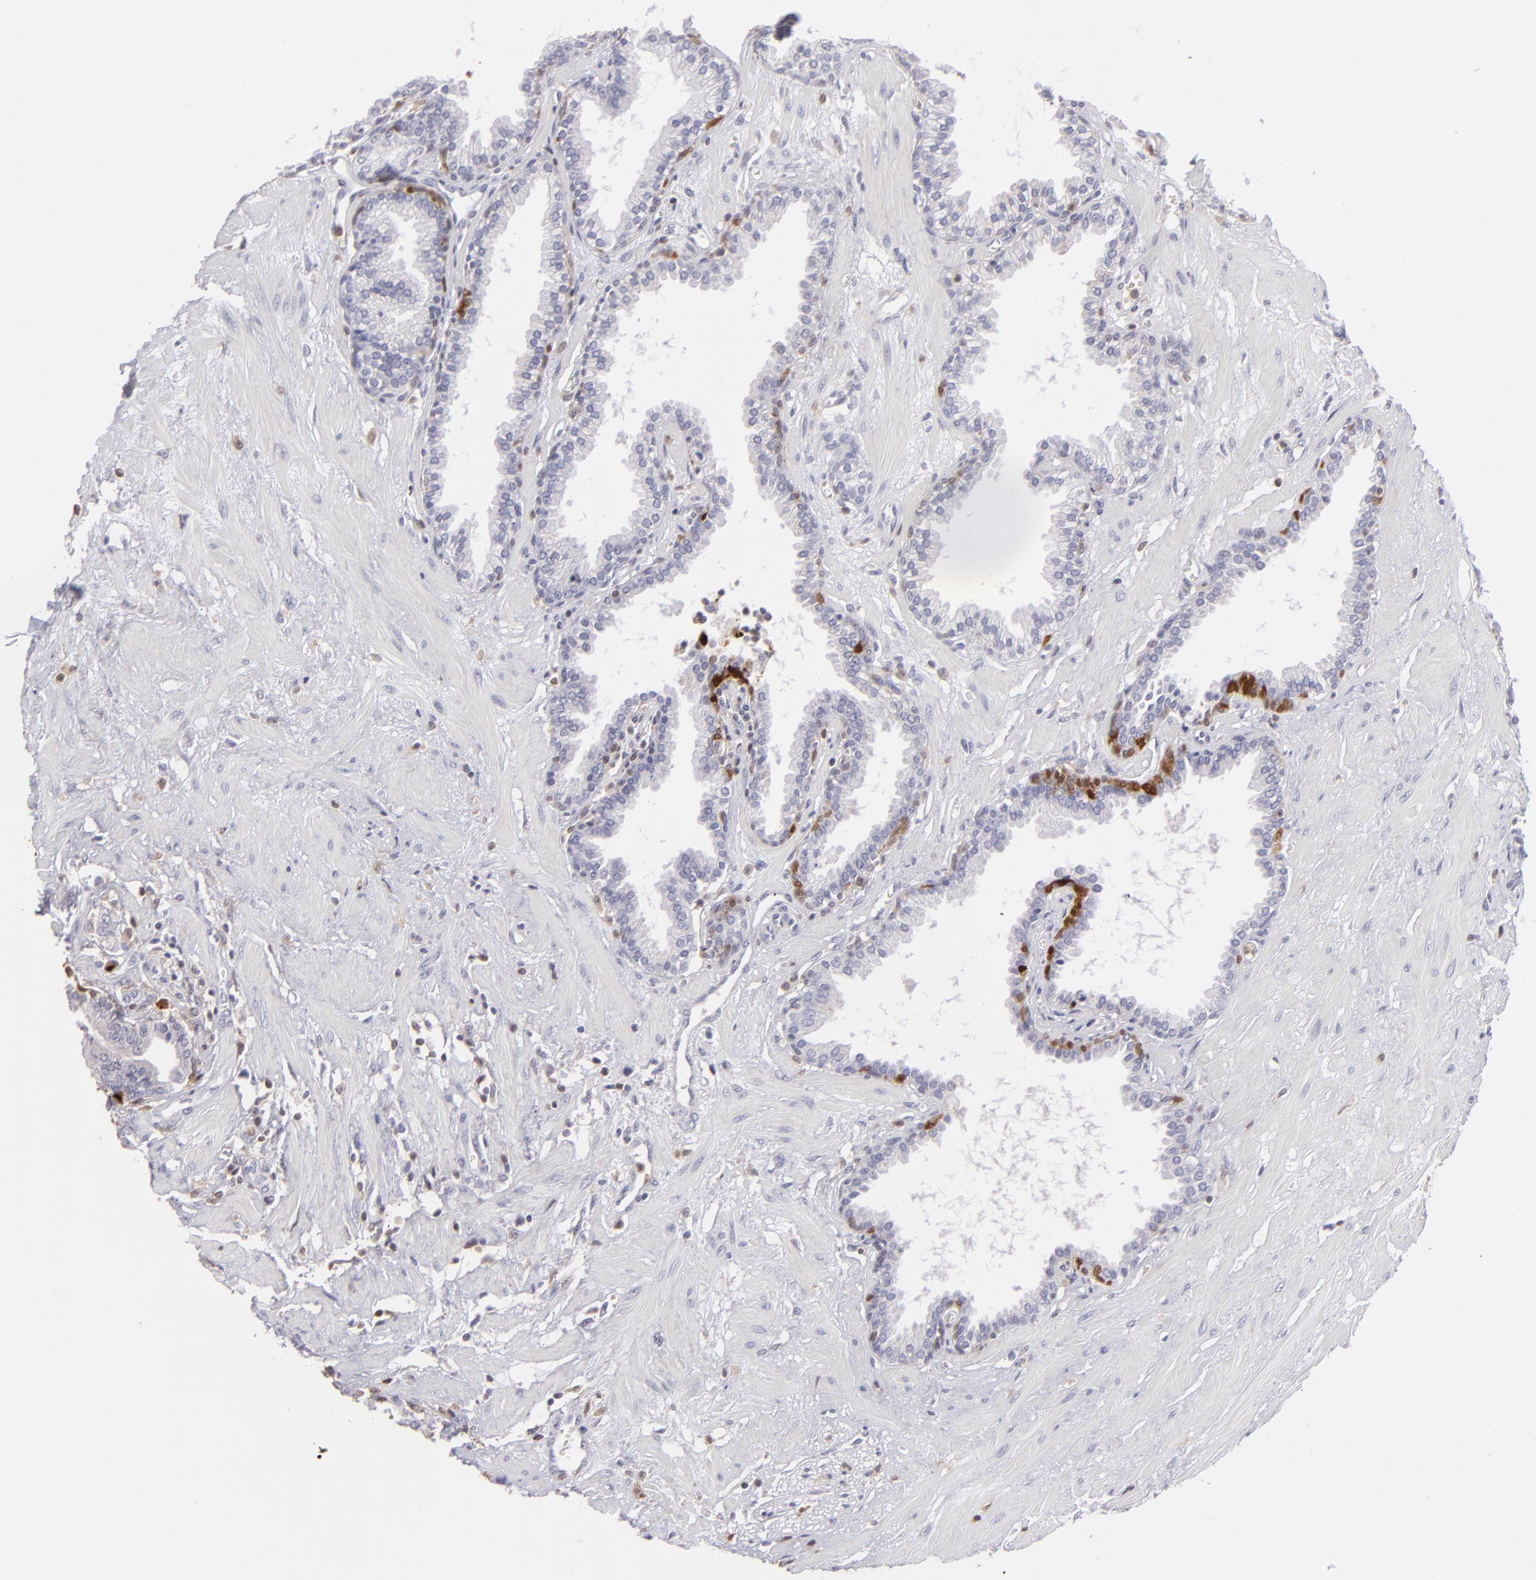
{"staining": {"intensity": "negative", "quantity": "none", "location": "none"}, "tissue": "prostate", "cell_type": "Glandular cells", "image_type": "normal", "snomed": [{"axis": "morphology", "description": "Normal tissue, NOS"}, {"axis": "topography", "description": "Prostate"}], "caption": "High power microscopy photomicrograph of an immunohistochemistry (IHC) photomicrograph of benign prostate, revealing no significant positivity in glandular cells.", "gene": "S100A2", "patient": {"sex": "male", "age": 64}}